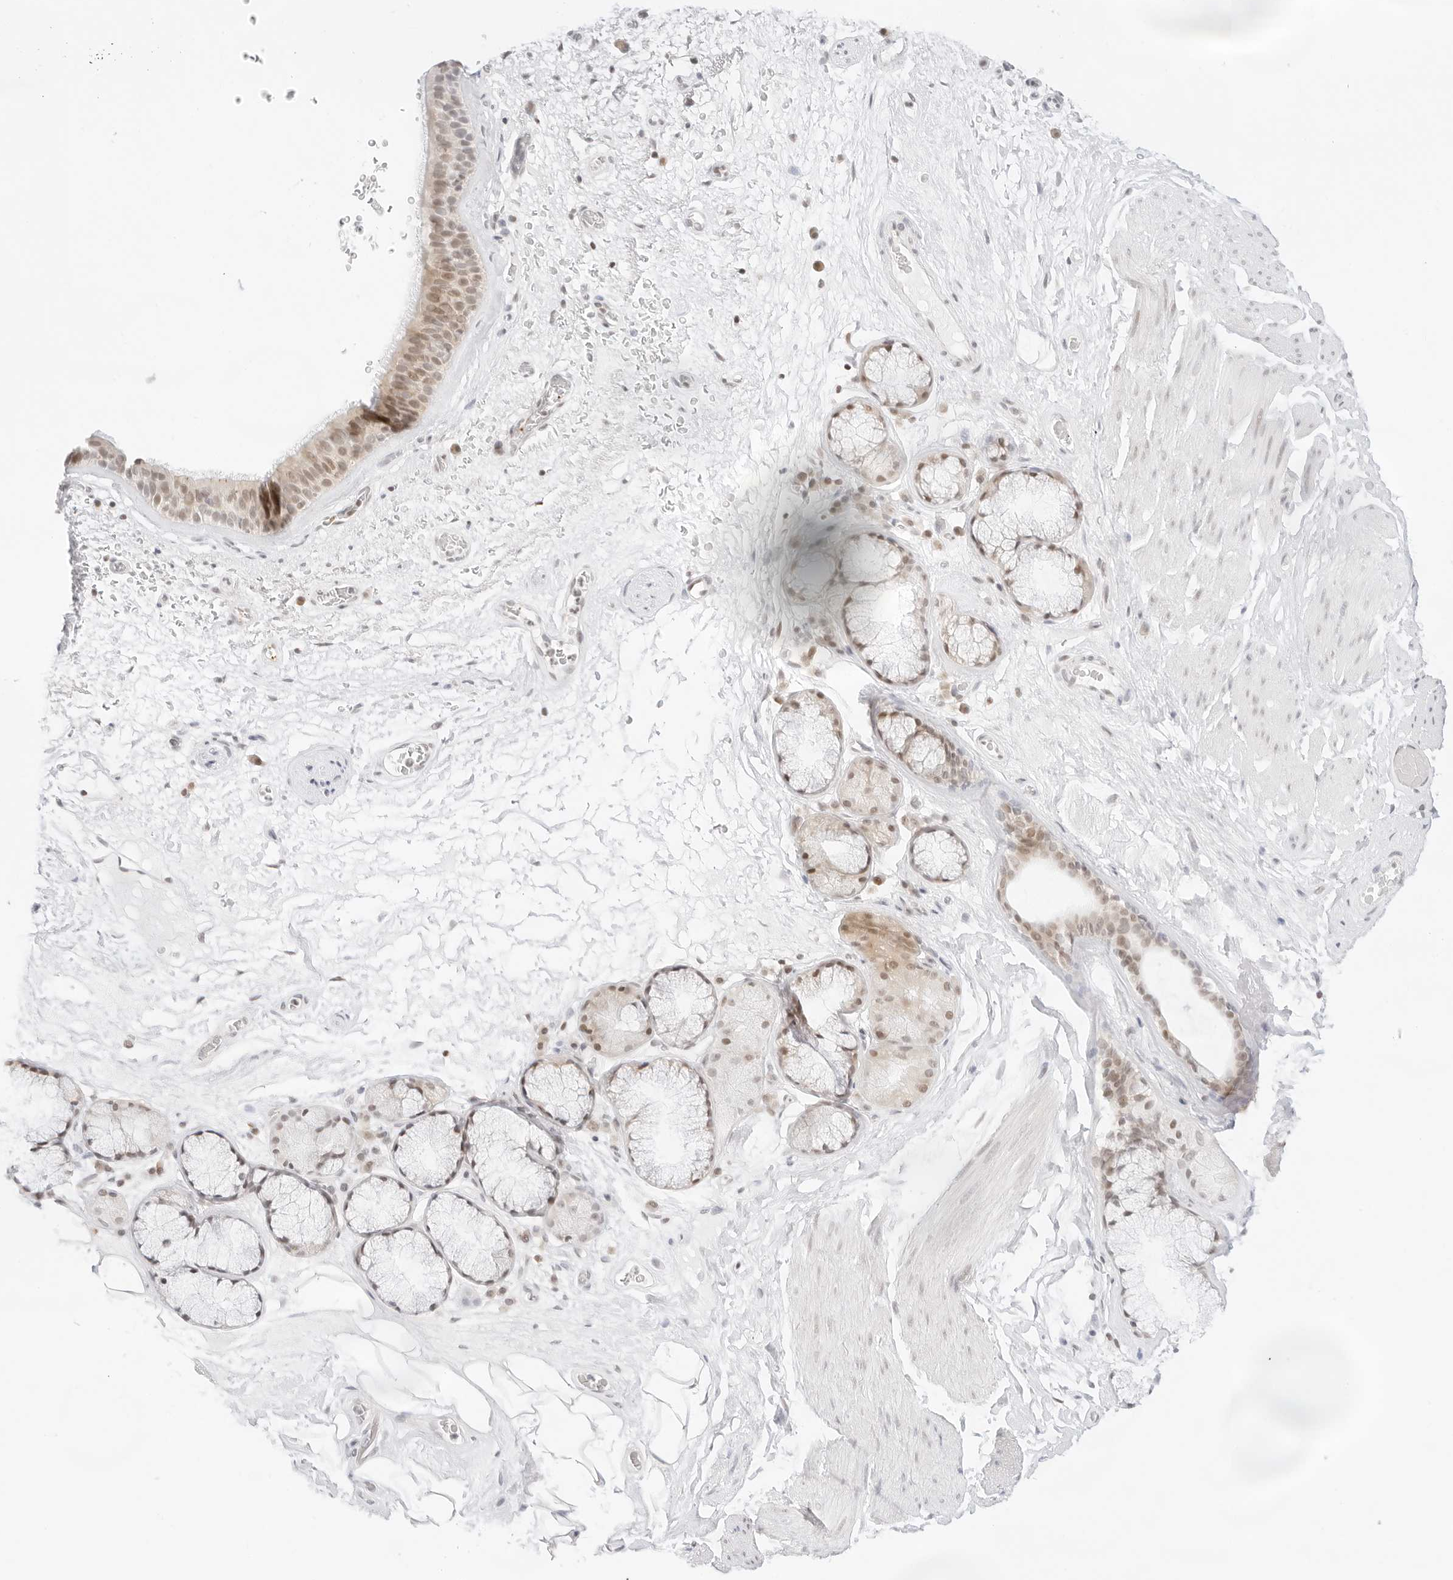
{"staining": {"intensity": "weak", "quantity": ">75%", "location": "nuclear"}, "tissue": "bronchus", "cell_type": "Respiratory epithelial cells", "image_type": "normal", "snomed": [{"axis": "morphology", "description": "Normal tissue, NOS"}, {"axis": "topography", "description": "Cartilage tissue"}], "caption": "Immunohistochemistry (IHC) photomicrograph of unremarkable bronchus: human bronchus stained using immunohistochemistry shows low levels of weak protein expression localized specifically in the nuclear of respiratory epithelial cells, appearing as a nuclear brown color.", "gene": "GNAS", "patient": {"sex": "female", "age": 63}}